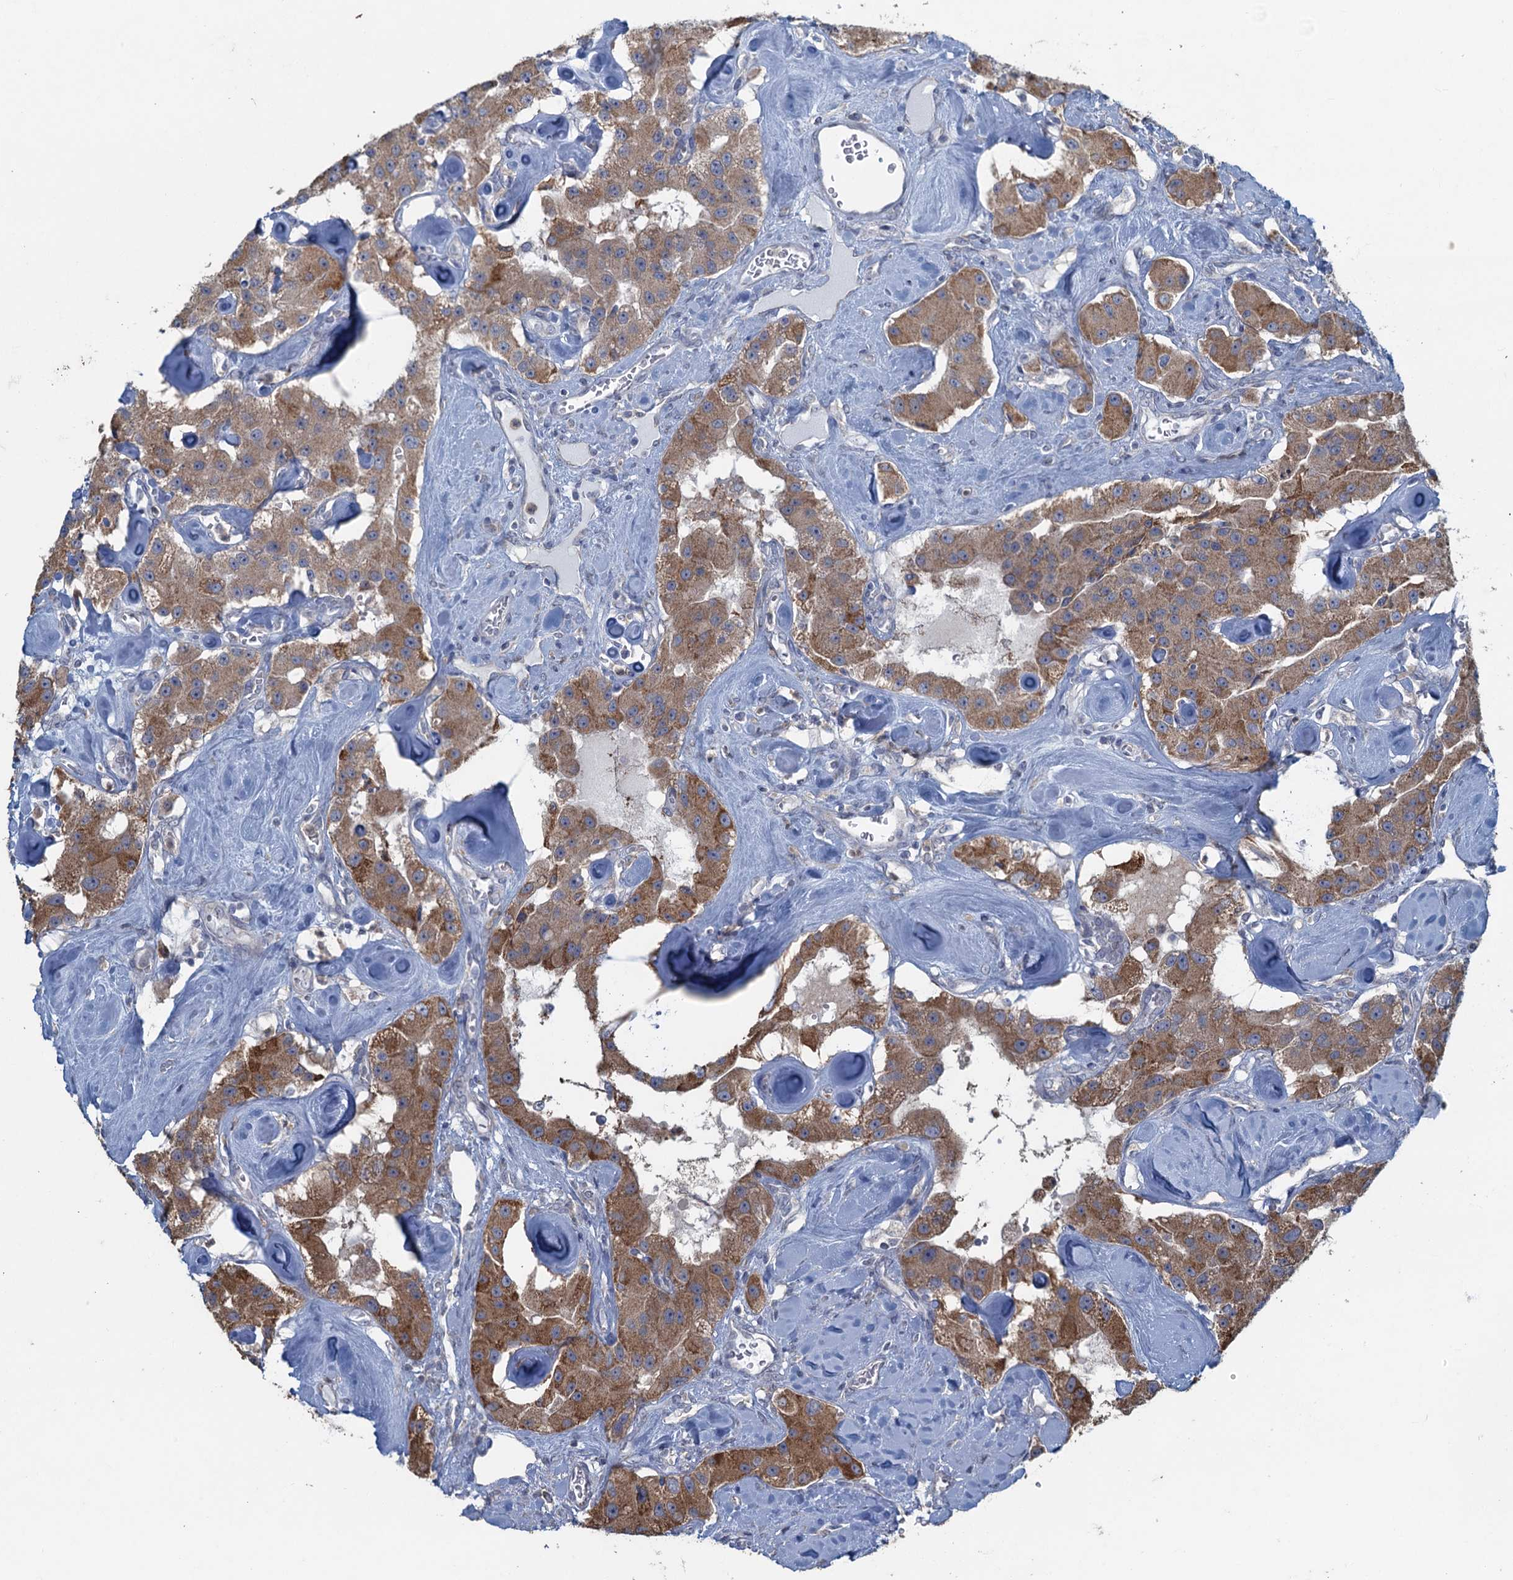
{"staining": {"intensity": "moderate", "quantity": ">75%", "location": "cytoplasmic/membranous"}, "tissue": "carcinoid", "cell_type": "Tumor cells", "image_type": "cancer", "snomed": [{"axis": "morphology", "description": "Carcinoid, malignant, NOS"}, {"axis": "topography", "description": "Pancreas"}], "caption": "The micrograph demonstrates a brown stain indicating the presence of a protein in the cytoplasmic/membranous of tumor cells in carcinoid (malignant).", "gene": "TEX35", "patient": {"sex": "male", "age": 41}}